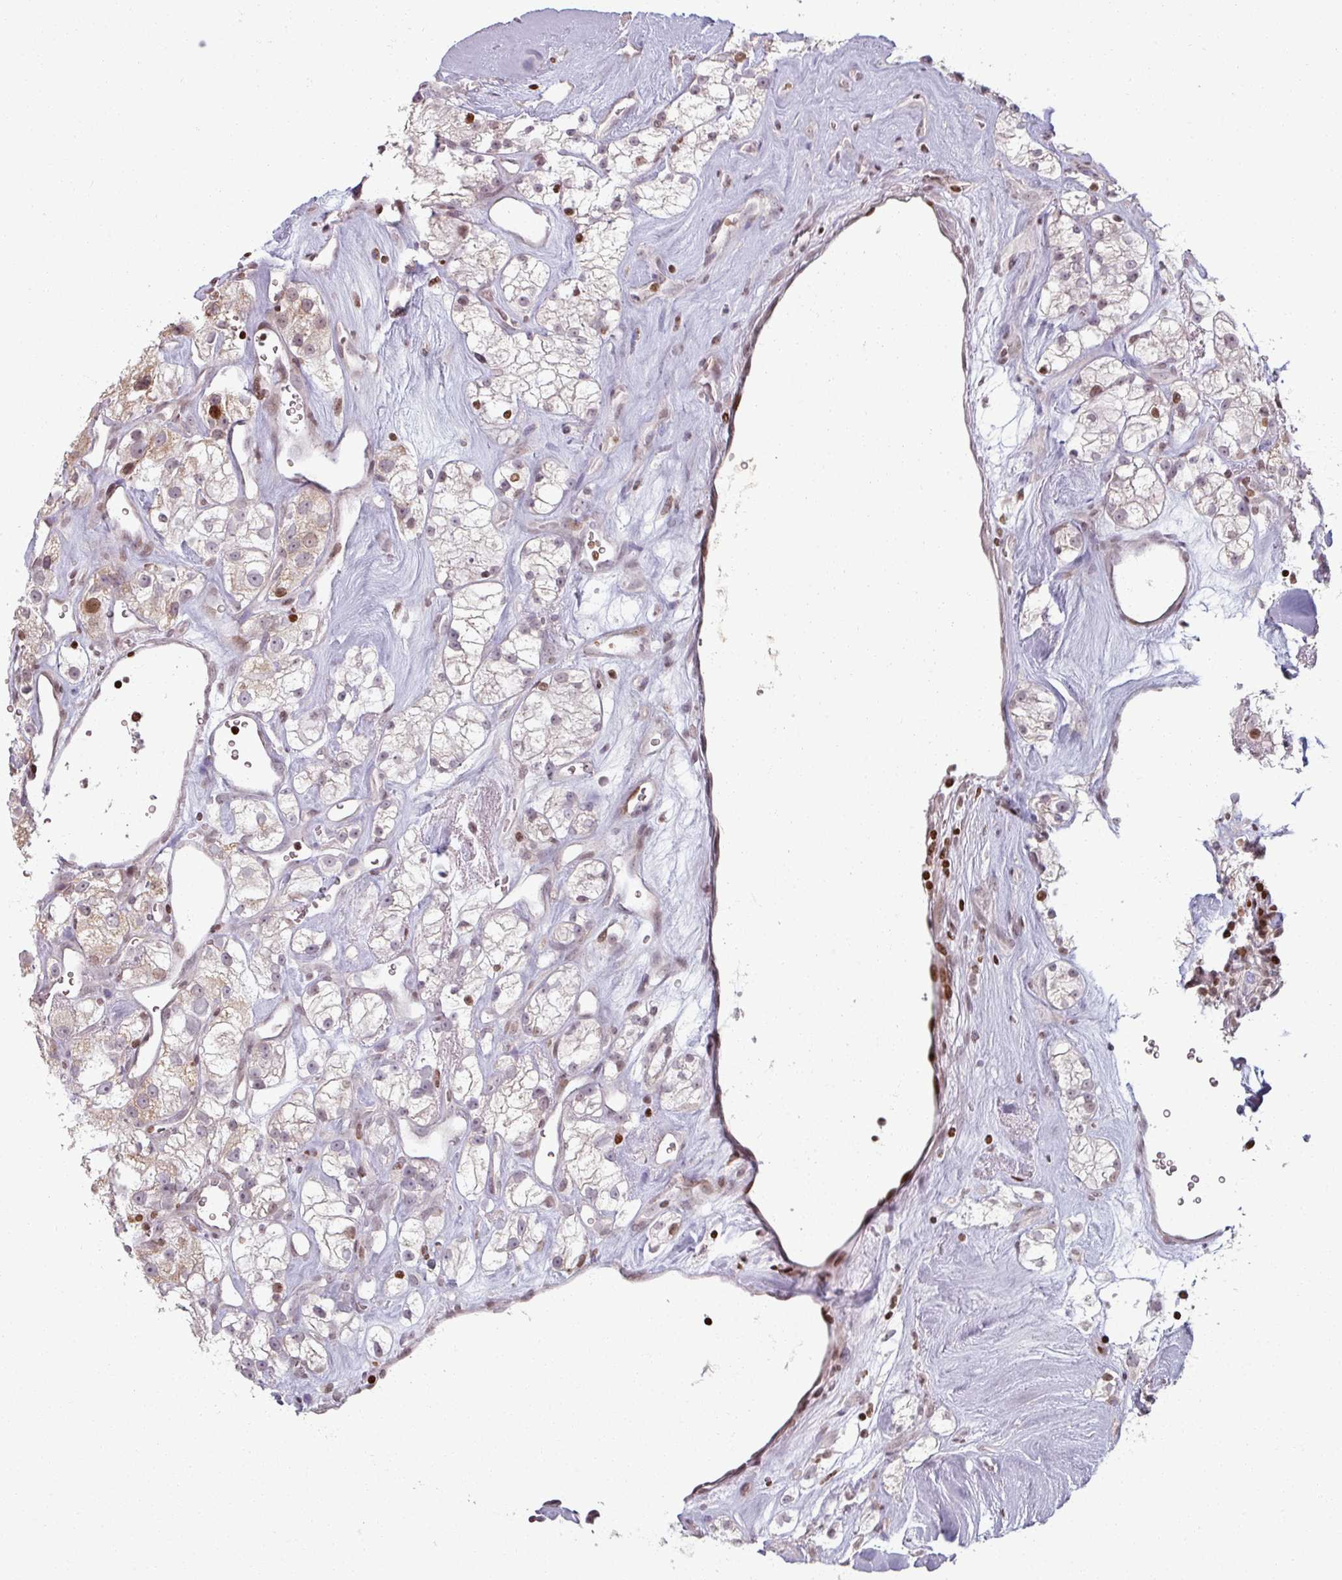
{"staining": {"intensity": "weak", "quantity": "25%-75%", "location": "cytoplasmic/membranous,nuclear"}, "tissue": "renal cancer", "cell_type": "Tumor cells", "image_type": "cancer", "snomed": [{"axis": "morphology", "description": "Adenocarcinoma, NOS"}, {"axis": "topography", "description": "Kidney"}], "caption": "High-magnification brightfield microscopy of renal cancer stained with DAB (3,3'-diaminobenzidine) (brown) and counterstained with hematoxylin (blue). tumor cells exhibit weak cytoplasmic/membranous and nuclear positivity is identified in about25%-75% of cells.", "gene": "NCOR1", "patient": {"sex": "male", "age": 77}}